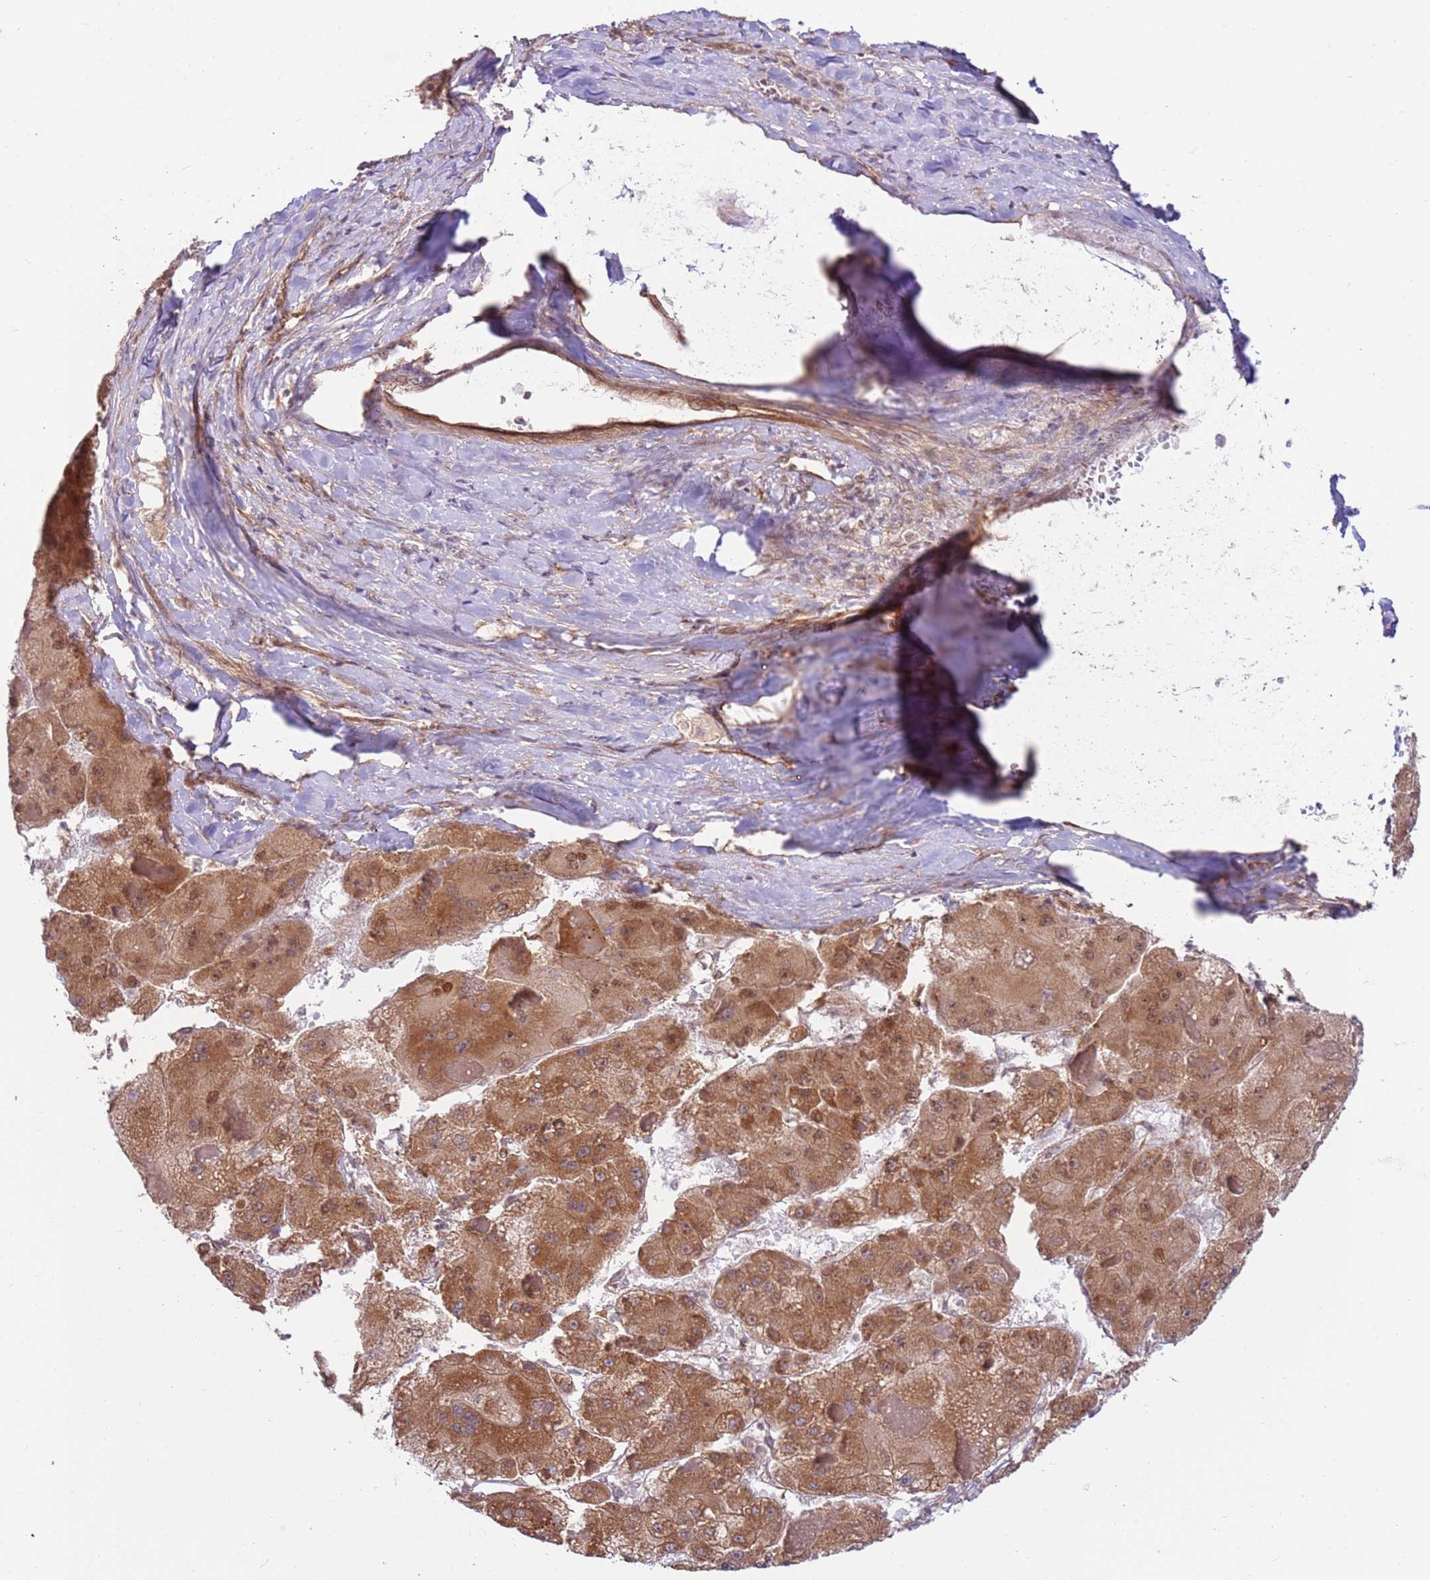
{"staining": {"intensity": "strong", "quantity": ">75%", "location": "cytoplasmic/membranous"}, "tissue": "liver cancer", "cell_type": "Tumor cells", "image_type": "cancer", "snomed": [{"axis": "morphology", "description": "Carcinoma, Hepatocellular, NOS"}, {"axis": "topography", "description": "Liver"}], "caption": "Protein expression analysis of hepatocellular carcinoma (liver) exhibits strong cytoplasmic/membranous expression in about >75% of tumor cells.", "gene": "DCAF4", "patient": {"sex": "female", "age": 73}}